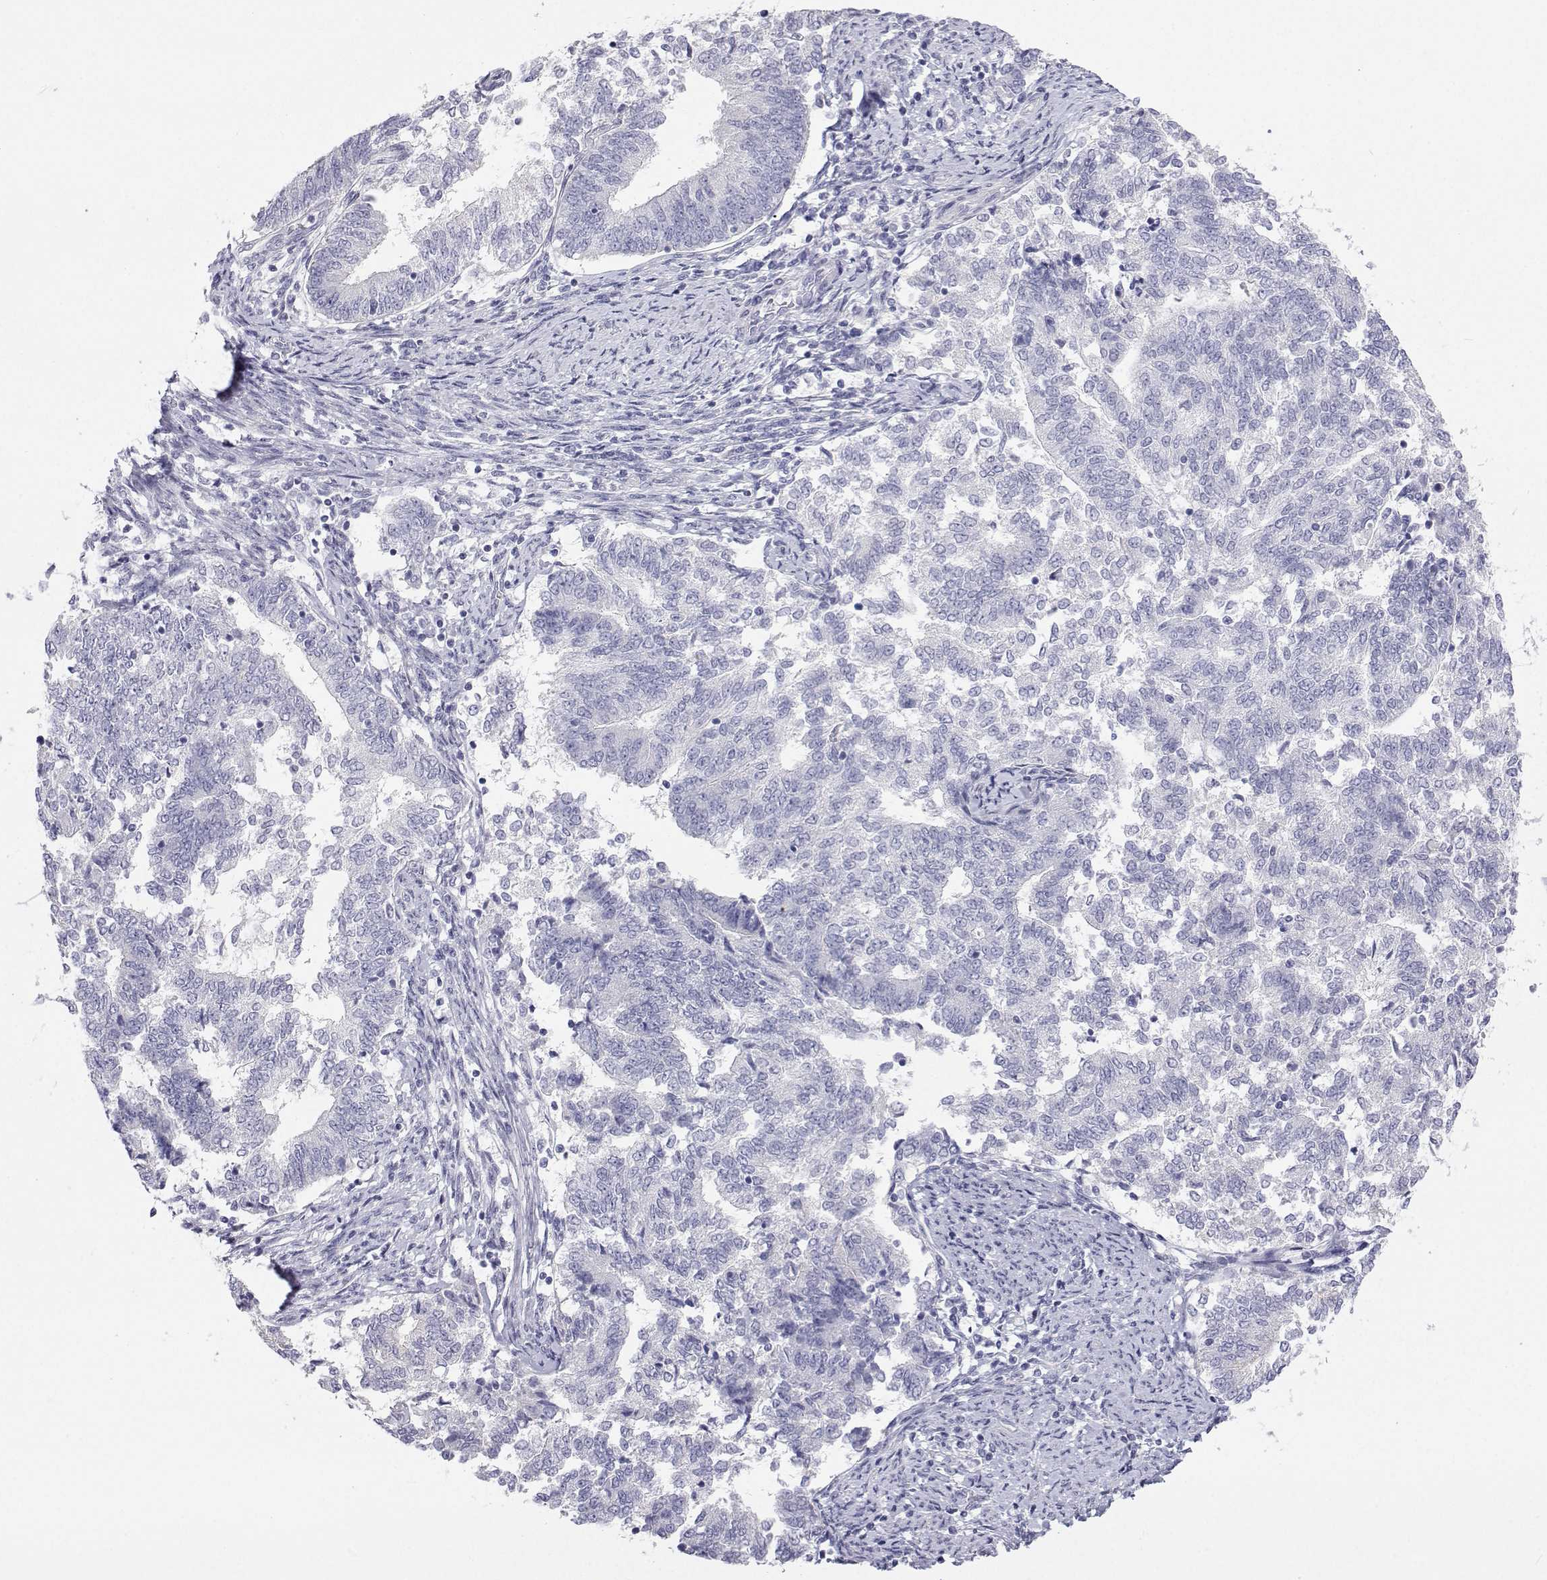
{"staining": {"intensity": "negative", "quantity": "none", "location": "none"}, "tissue": "endometrial cancer", "cell_type": "Tumor cells", "image_type": "cancer", "snomed": [{"axis": "morphology", "description": "Adenocarcinoma, NOS"}, {"axis": "topography", "description": "Endometrium"}], "caption": "This is an IHC photomicrograph of human endometrial cancer. There is no staining in tumor cells.", "gene": "ANKRD65", "patient": {"sex": "female", "age": 65}}